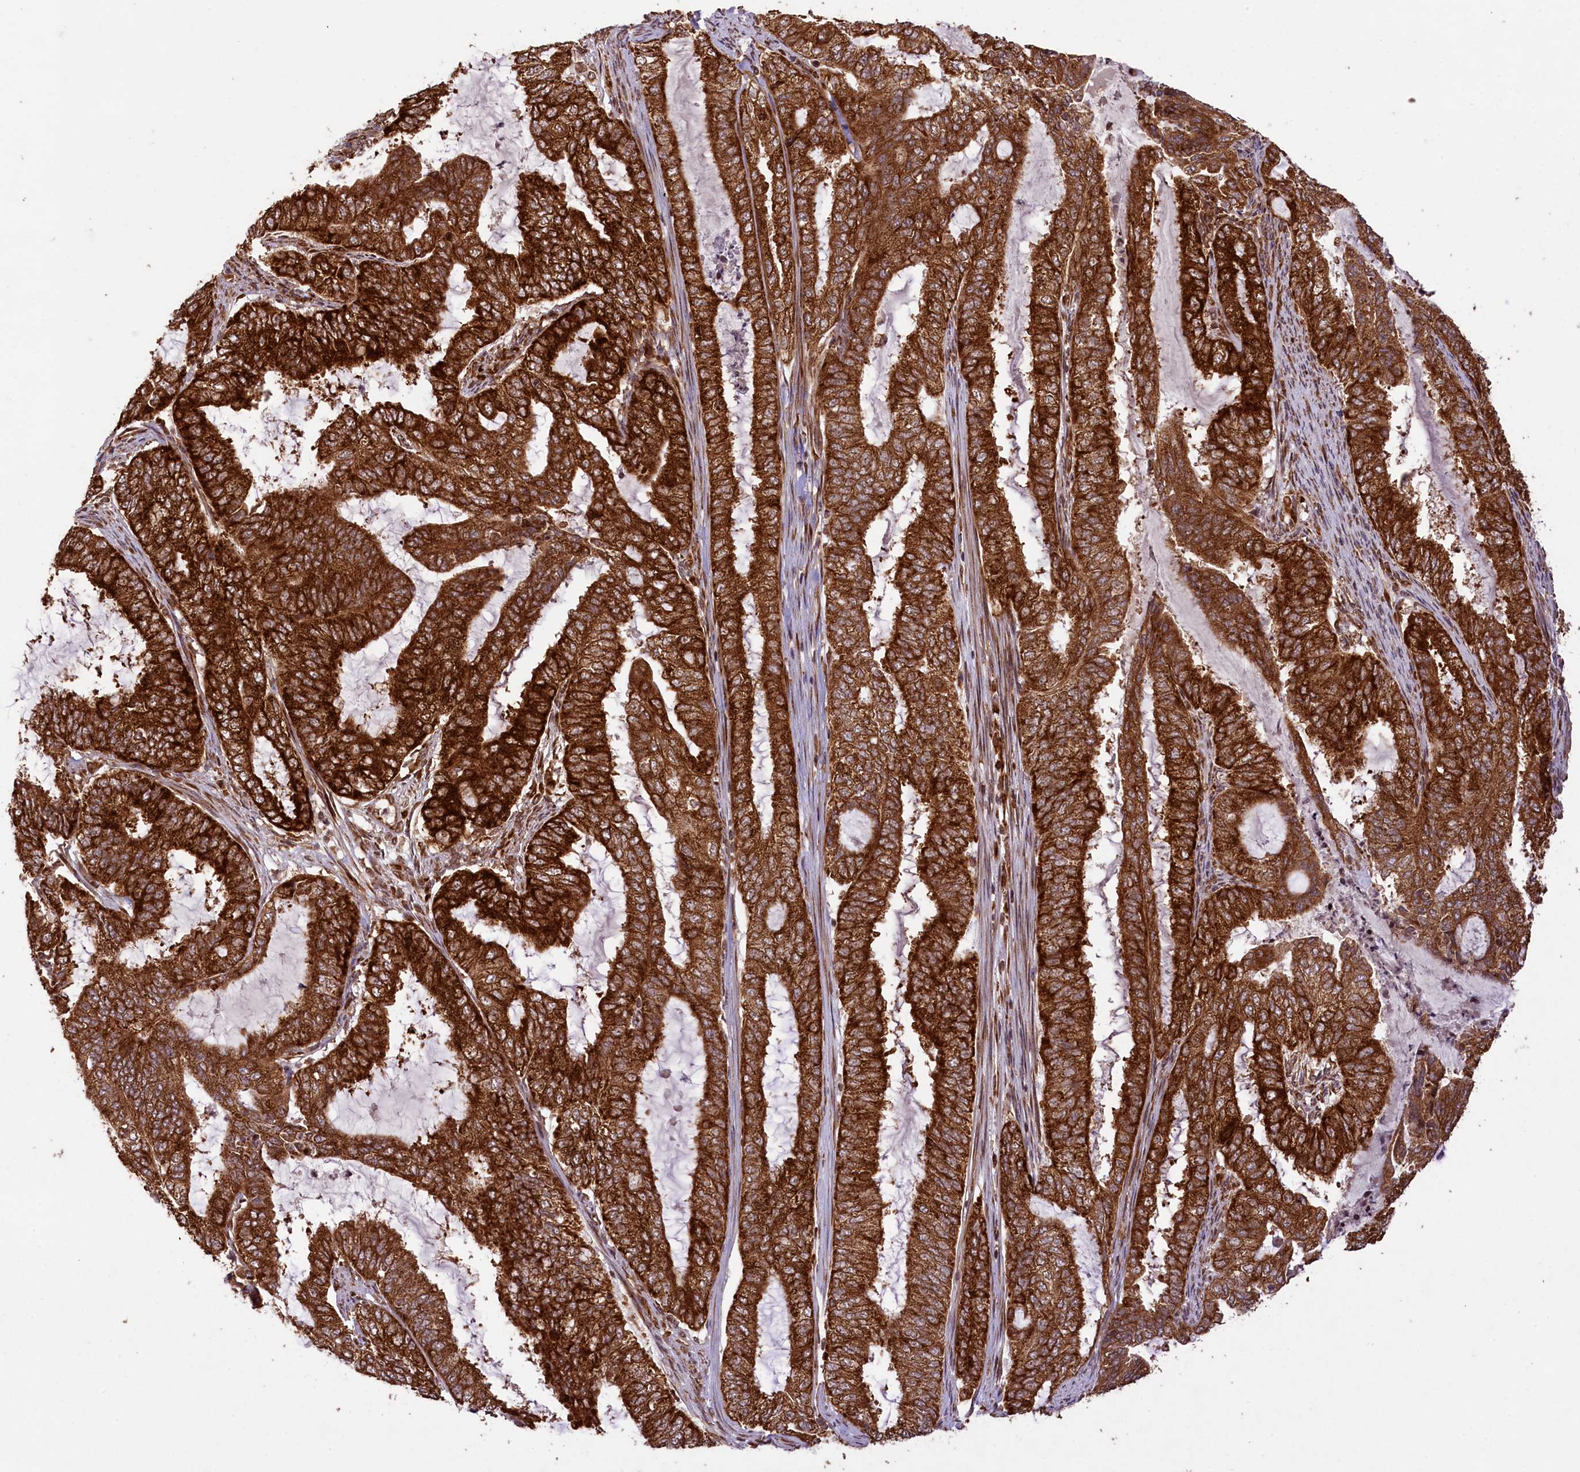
{"staining": {"intensity": "strong", "quantity": ">75%", "location": "cytoplasmic/membranous"}, "tissue": "endometrial cancer", "cell_type": "Tumor cells", "image_type": "cancer", "snomed": [{"axis": "morphology", "description": "Adenocarcinoma, NOS"}, {"axis": "topography", "description": "Endometrium"}], "caption": "The immunohistochemical stain highlights strong cytoplasmic/membranous staining in tumor cells of endometrial cancer tissue.", "gene": "LARP4", "patient": {"sex": "female", "age": 51}}